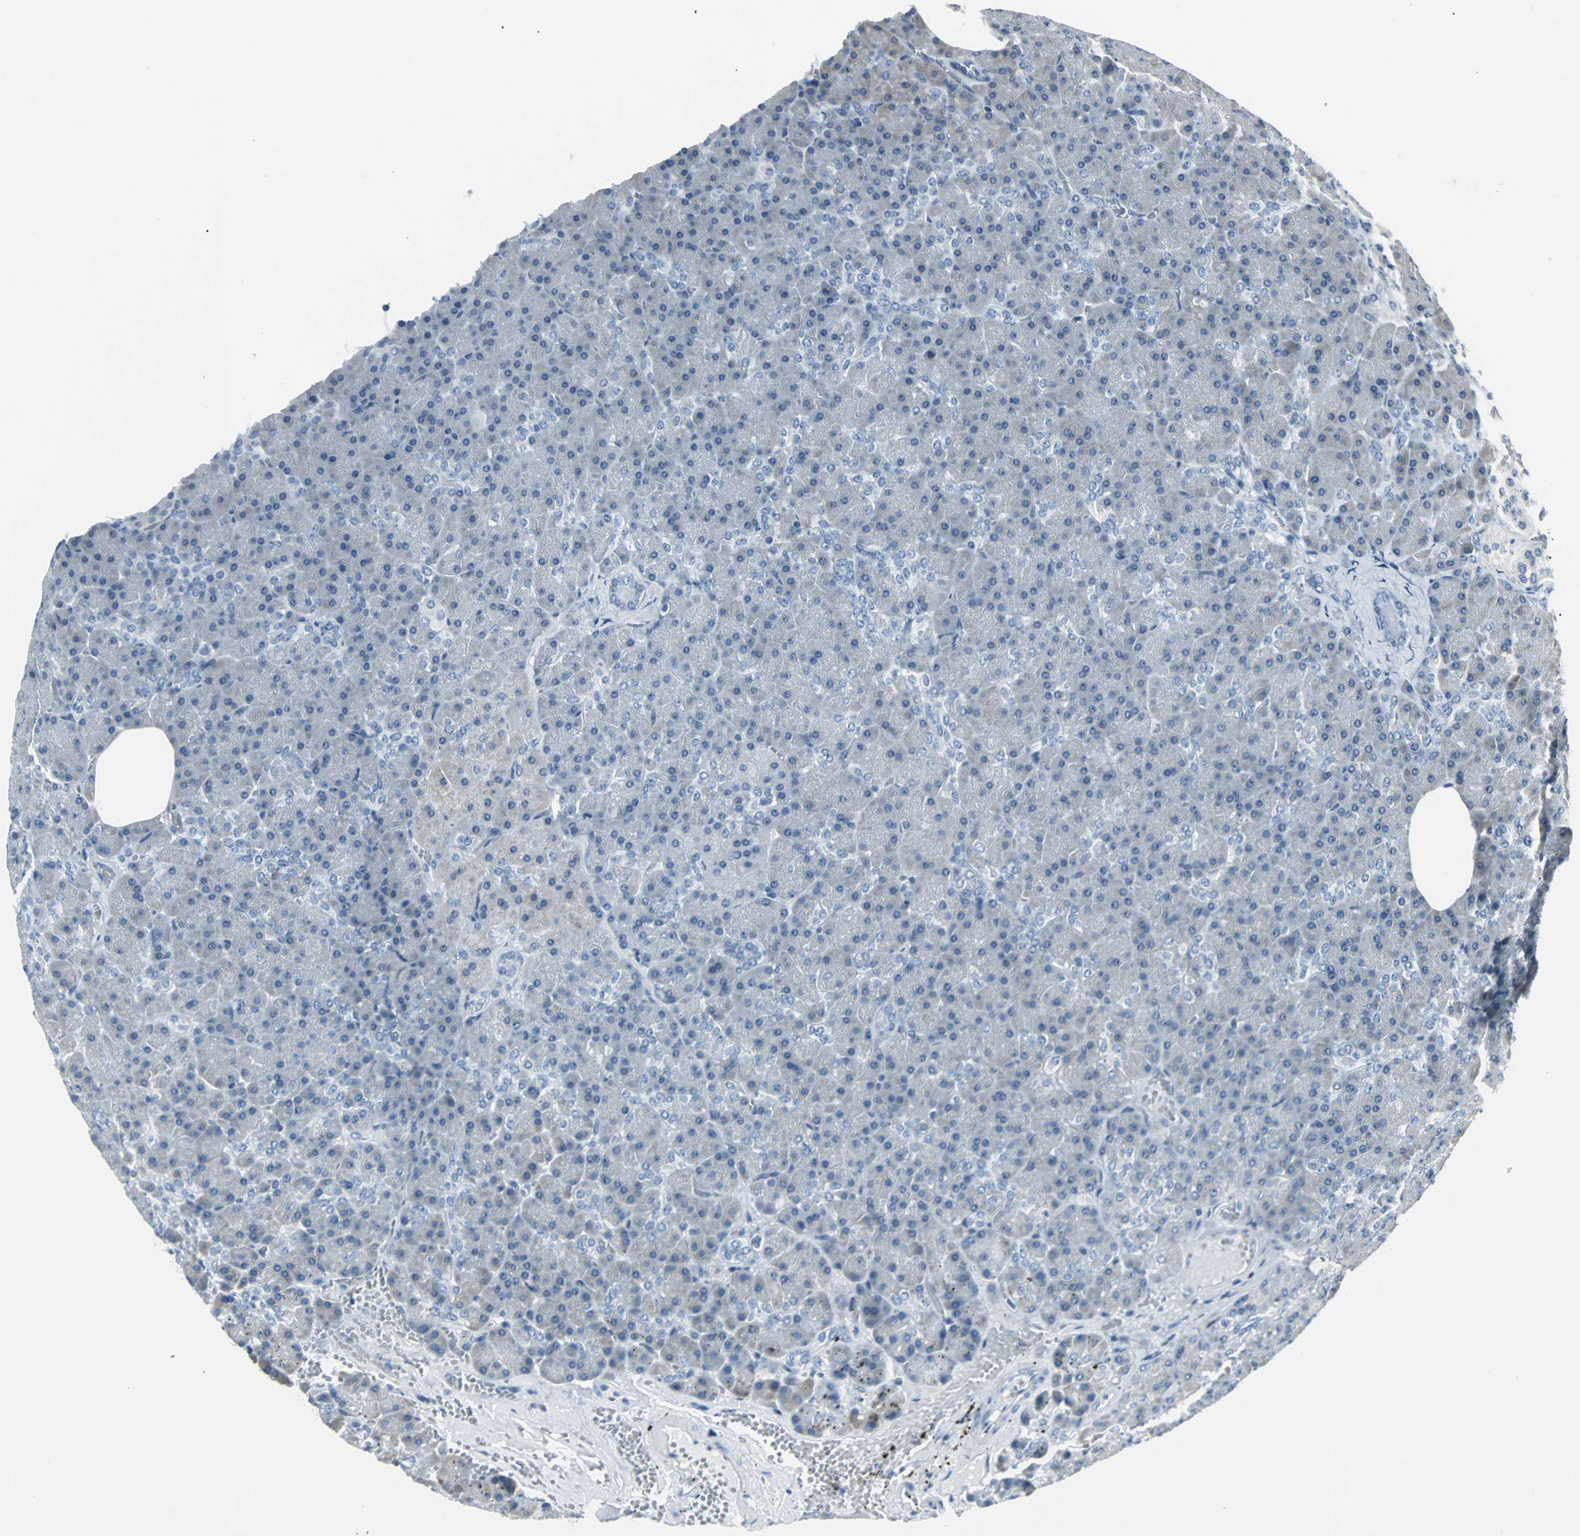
{"staining": {"intensity": "negative", "quantity": "none", "location": "none"}, "tissue": "pancreas", "cell_type": "Exocrine glandular cells", "image_type": "normal", "snomed": [{"axis": "morphology", "description": "Normal tissue, NOS"}, {"axis": "topography", "description": "Pancreas"}], "caption": "A high-resolution photomicrograph shows IHC staining of unremarkable pancreas, which displays no significant expression in exocrine glandular cells.", "gene": "SLC2A5", "patient": {"sex": "female", "age": 35}}